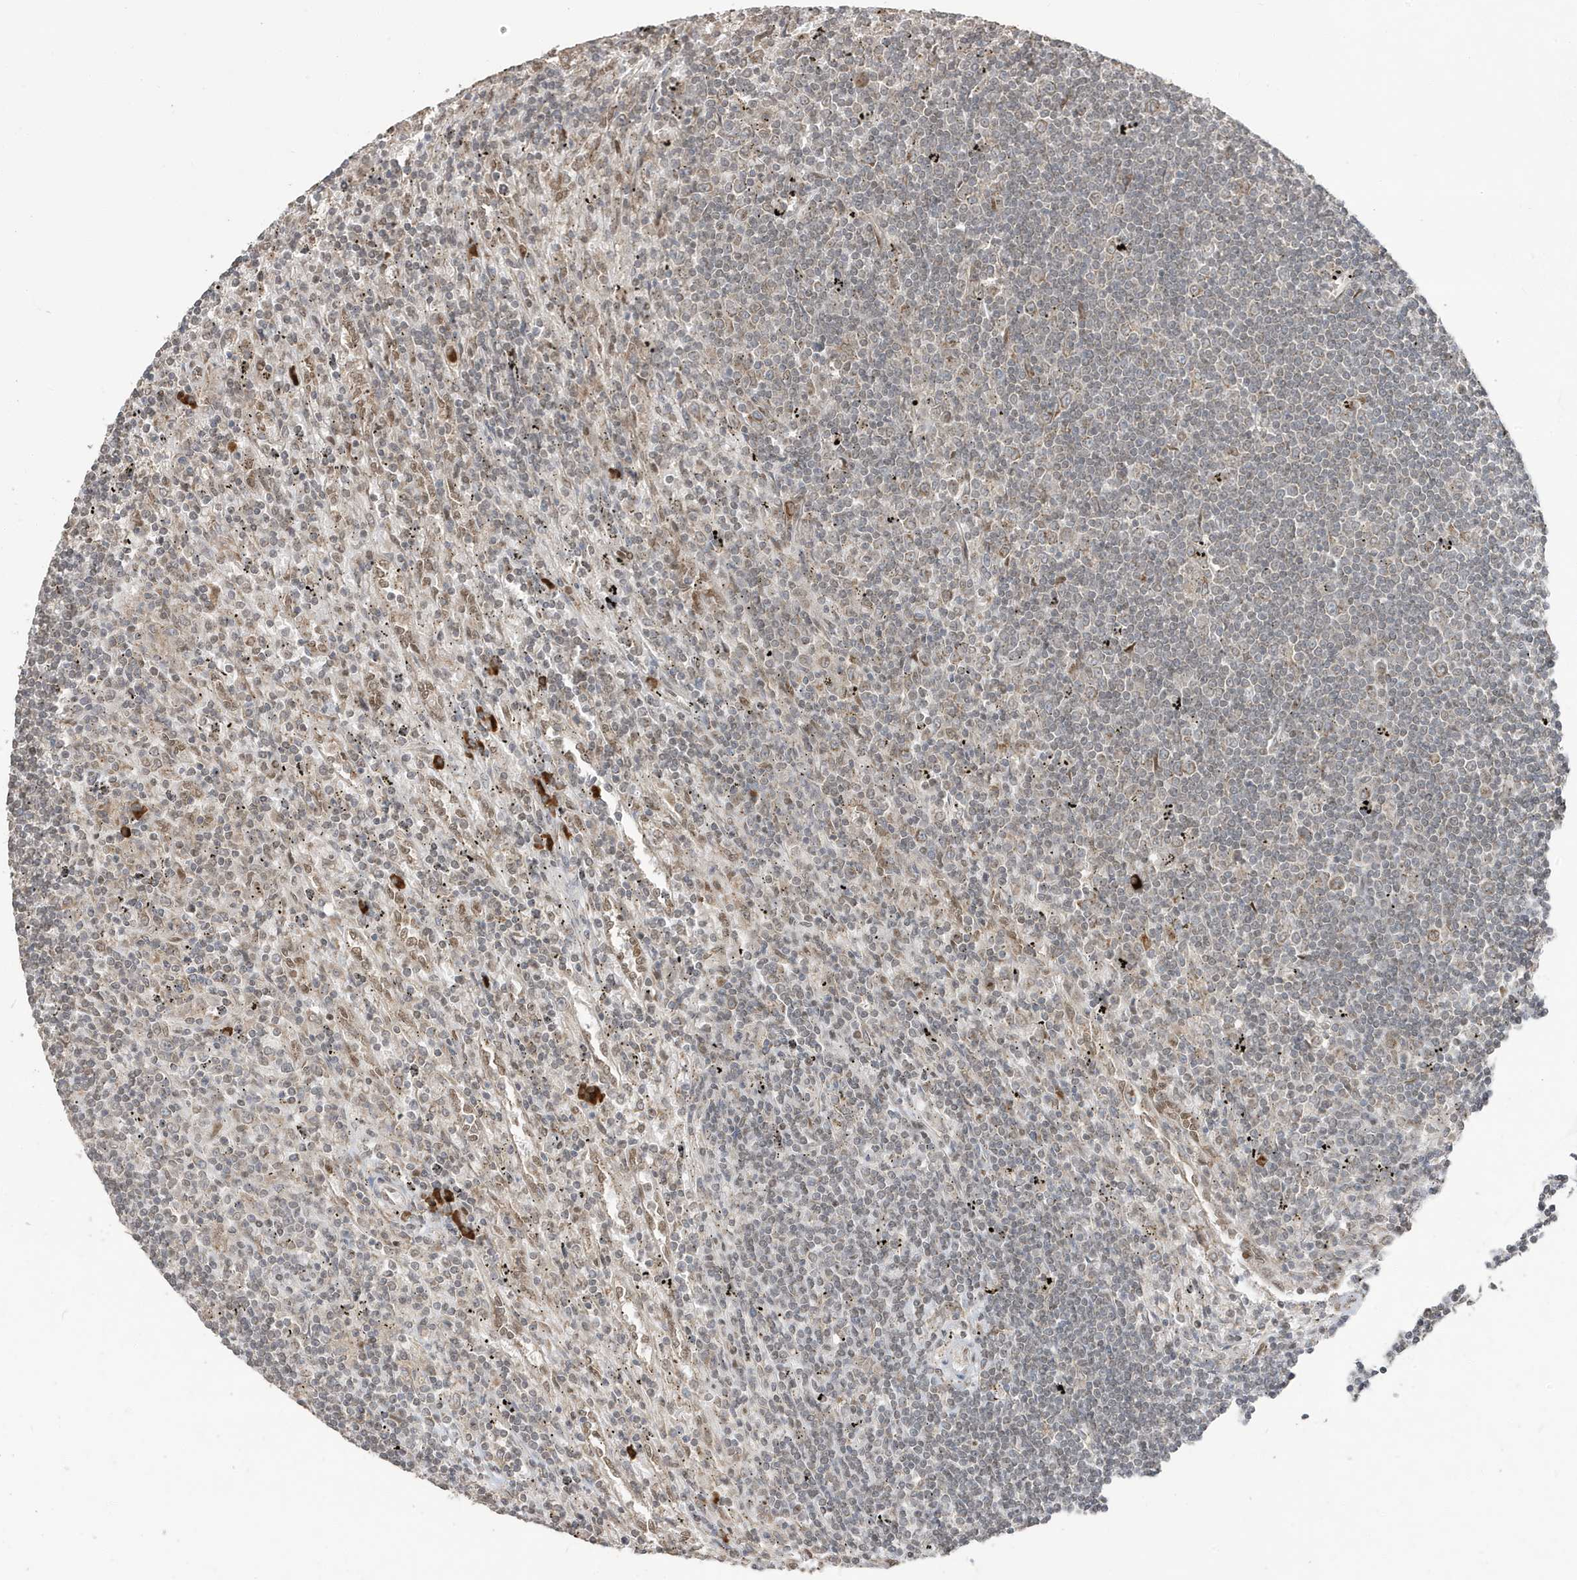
{"staining": {"intensity": "negative", "quantity": "none", "location": "none"}, "tissue": "lymphoma", "cell_type": "Tumor cells", "image_type": "cancer", "snomed": [{"axis": "morphology", "description": "Malignant lymphoma, non-Hodgkin's type, Low grade"}, {"axis": "topography", "description": "Spleen"}], "caption": "The histopathology image displays no significant positivity in tumor cells of low-grade malignant lymphoma, non-Hodgkin's type.", "gene": "RER1", "patient": {"sex": "male", "age": 76}}